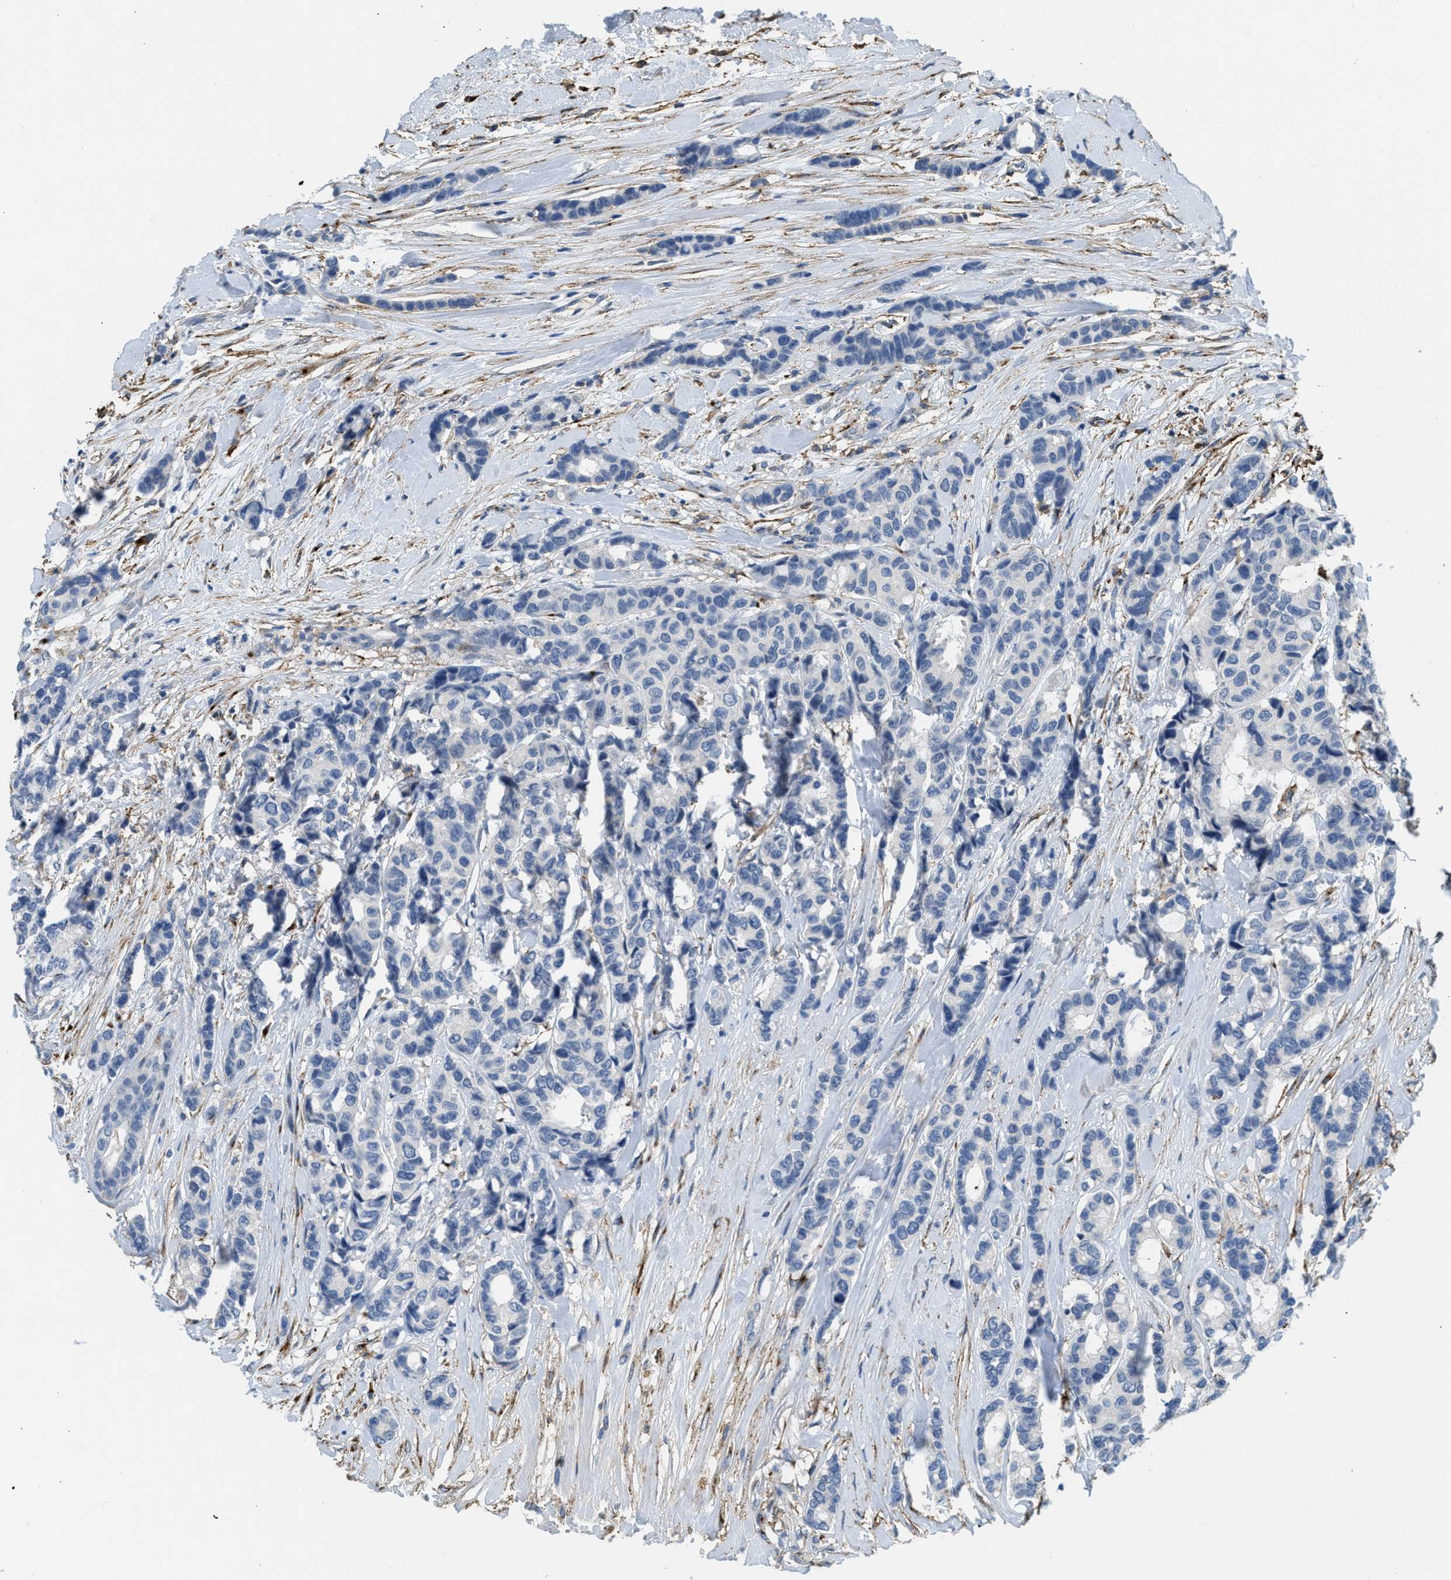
{"staining": {"intensity": "negative", "quantity": "none", "location": "none"}, "tissue": "breast cancer", "cell_type": "Tumor cells", "image_type": "cancer", "snomed": [{"axis": "morphology", "description": "Duct carcinoma"}, {"axis": "topography", "description": "Breast"}], "caption": "Intraductal carcinoma (breast) was stained to show a protein in brown. There is no significant expression in tumor cells.", "gene": "LRP1", "patient": {"sex": "female", "age": 87}}